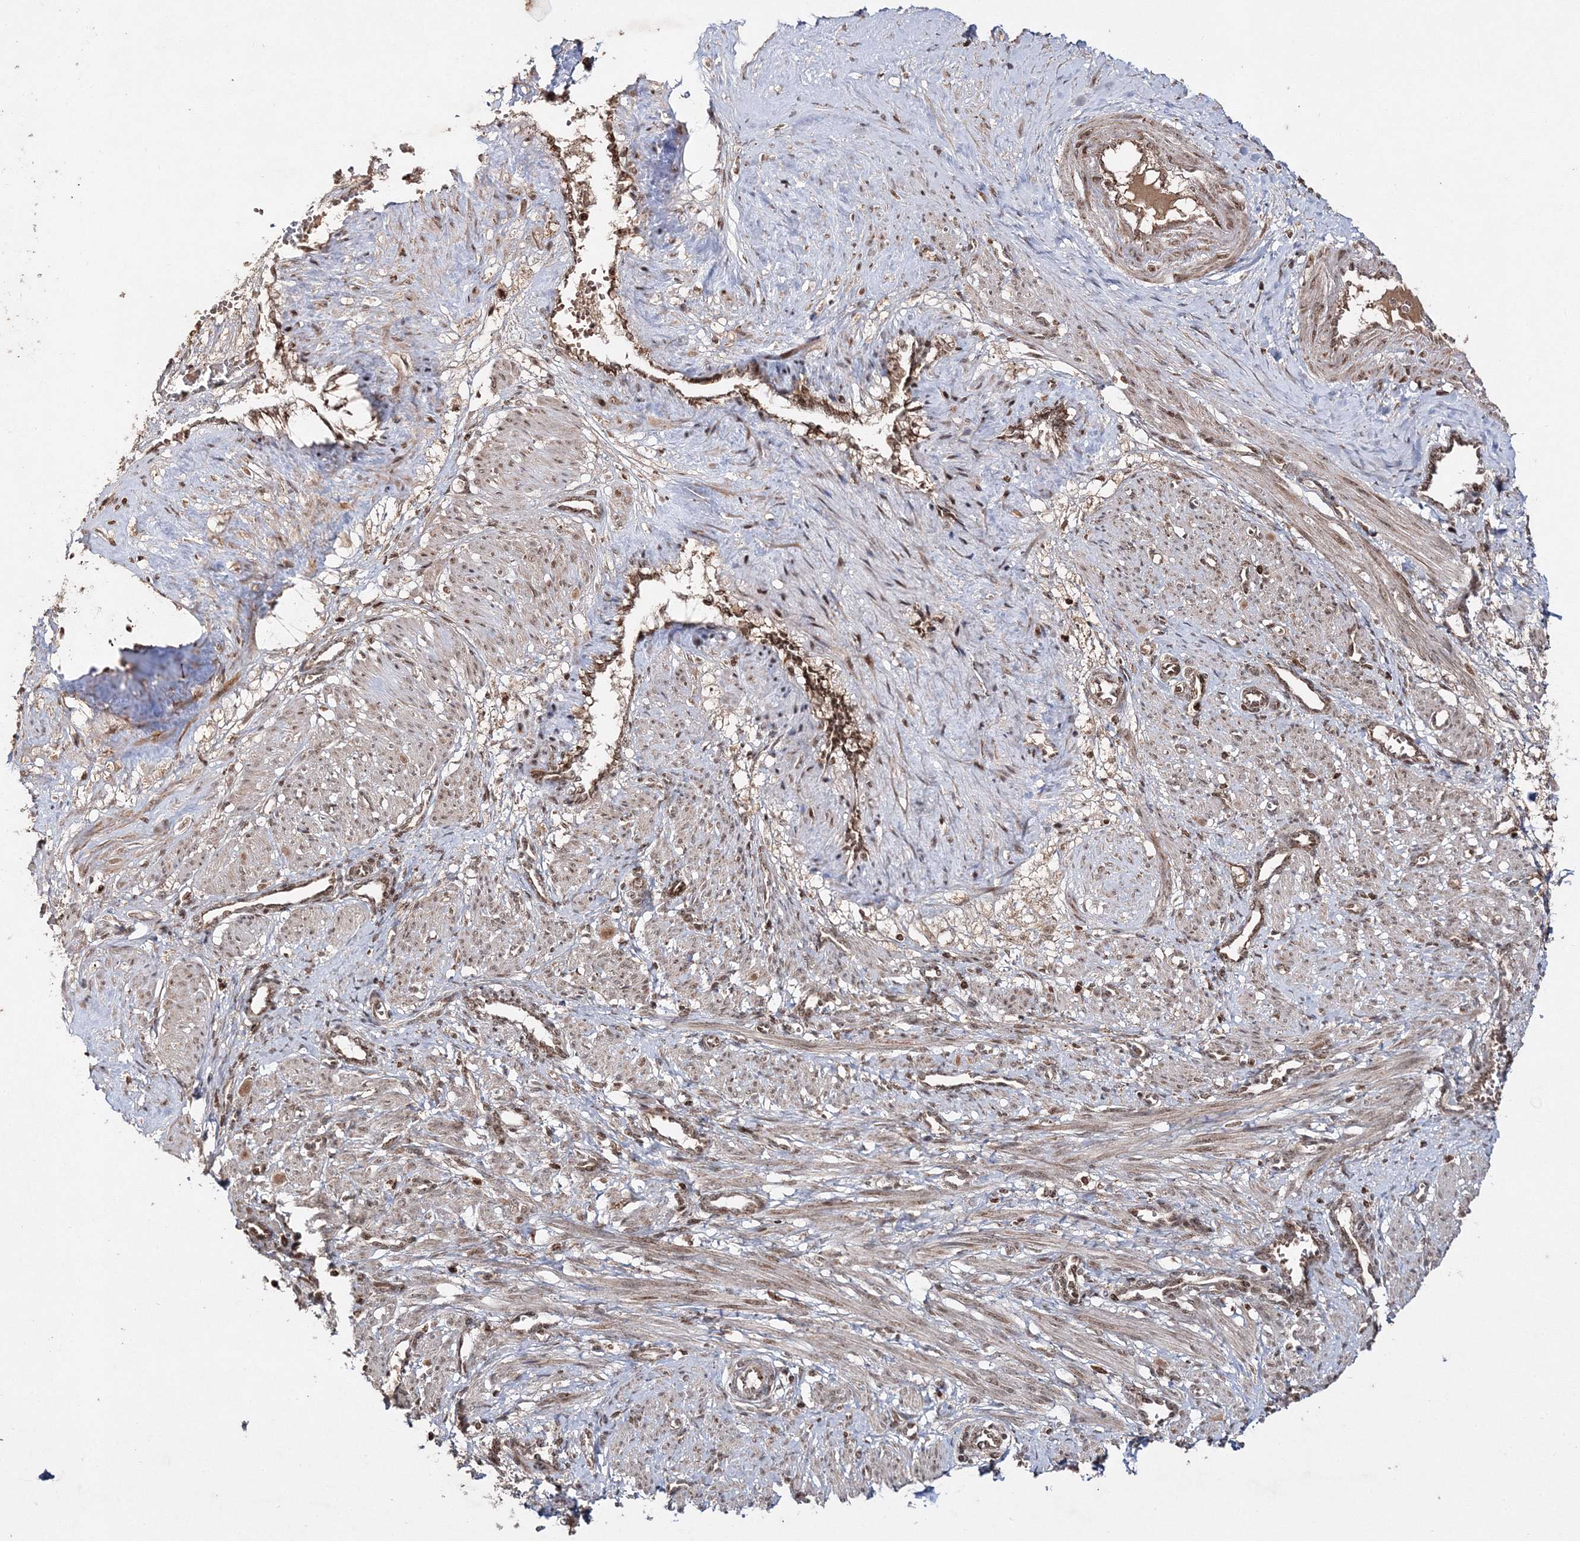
{"staining": {"intensity": "moderate", "quantity": ">75%", "location": "cytoplasmic/membranous,nuclear"}, "tissue": "smooth muscle", "cell_type": "Smooth muscle cells", "image_type": "normal", "snomed": [{"axis": "morphology", "description": "Normal tissue, NOS"}, {"axis": "topography", "description": "Endometrium"}], "caption": "Immunohistochemistry micrograph of benign smooth muscle stained for a protein (brown), which exhibits medium levels of moderate cytoplasmic/membranous,nuclear positivity in about >75% of smooth muscle cells.", "gene": "CARM1", "patient": {"sex": "female", "age": 33}}